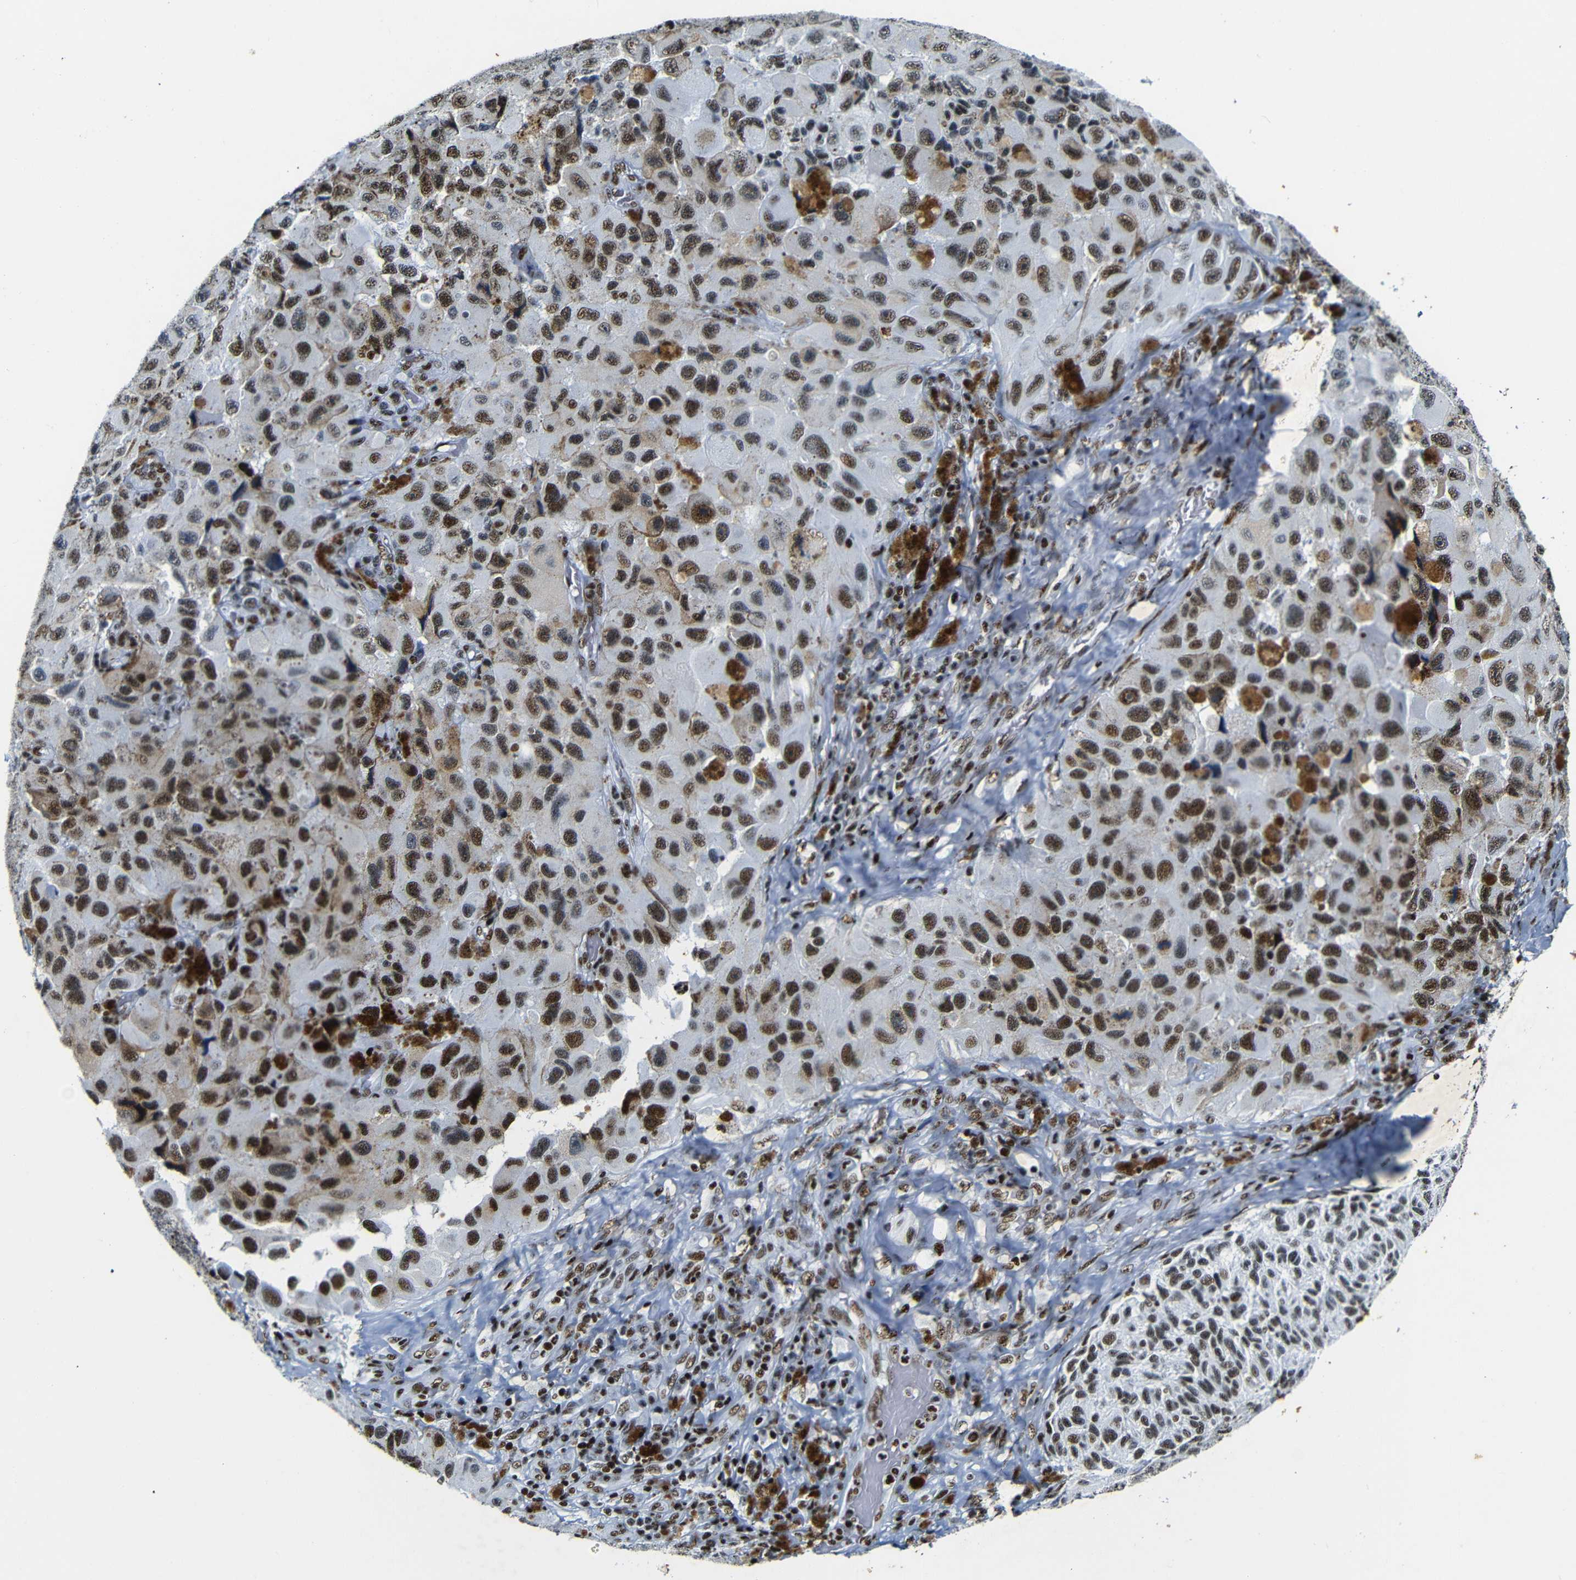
{"staining": {"intensity": "strong", "quantity": ">75%", "location": "nuclear"}, "tissue": "melanoma", "cell_type": "Tumor cells", "image_type": "cancer", "snomed": [{"axis": "morphology", "description": "Malignant melanoma, NOS"}, {"axis": "topography", "description": "Skin"}], "caption": "Immunohistochemical staining of malignant melanoma demonstrates high levels of strong nuclear protein positivity in approximately >75% of tumor cells. (DAB IHC, brown staining for protein, blue staining for nuclei).", "gene": "SRSF1", "patient": {"sex": "female", "age": 73}}